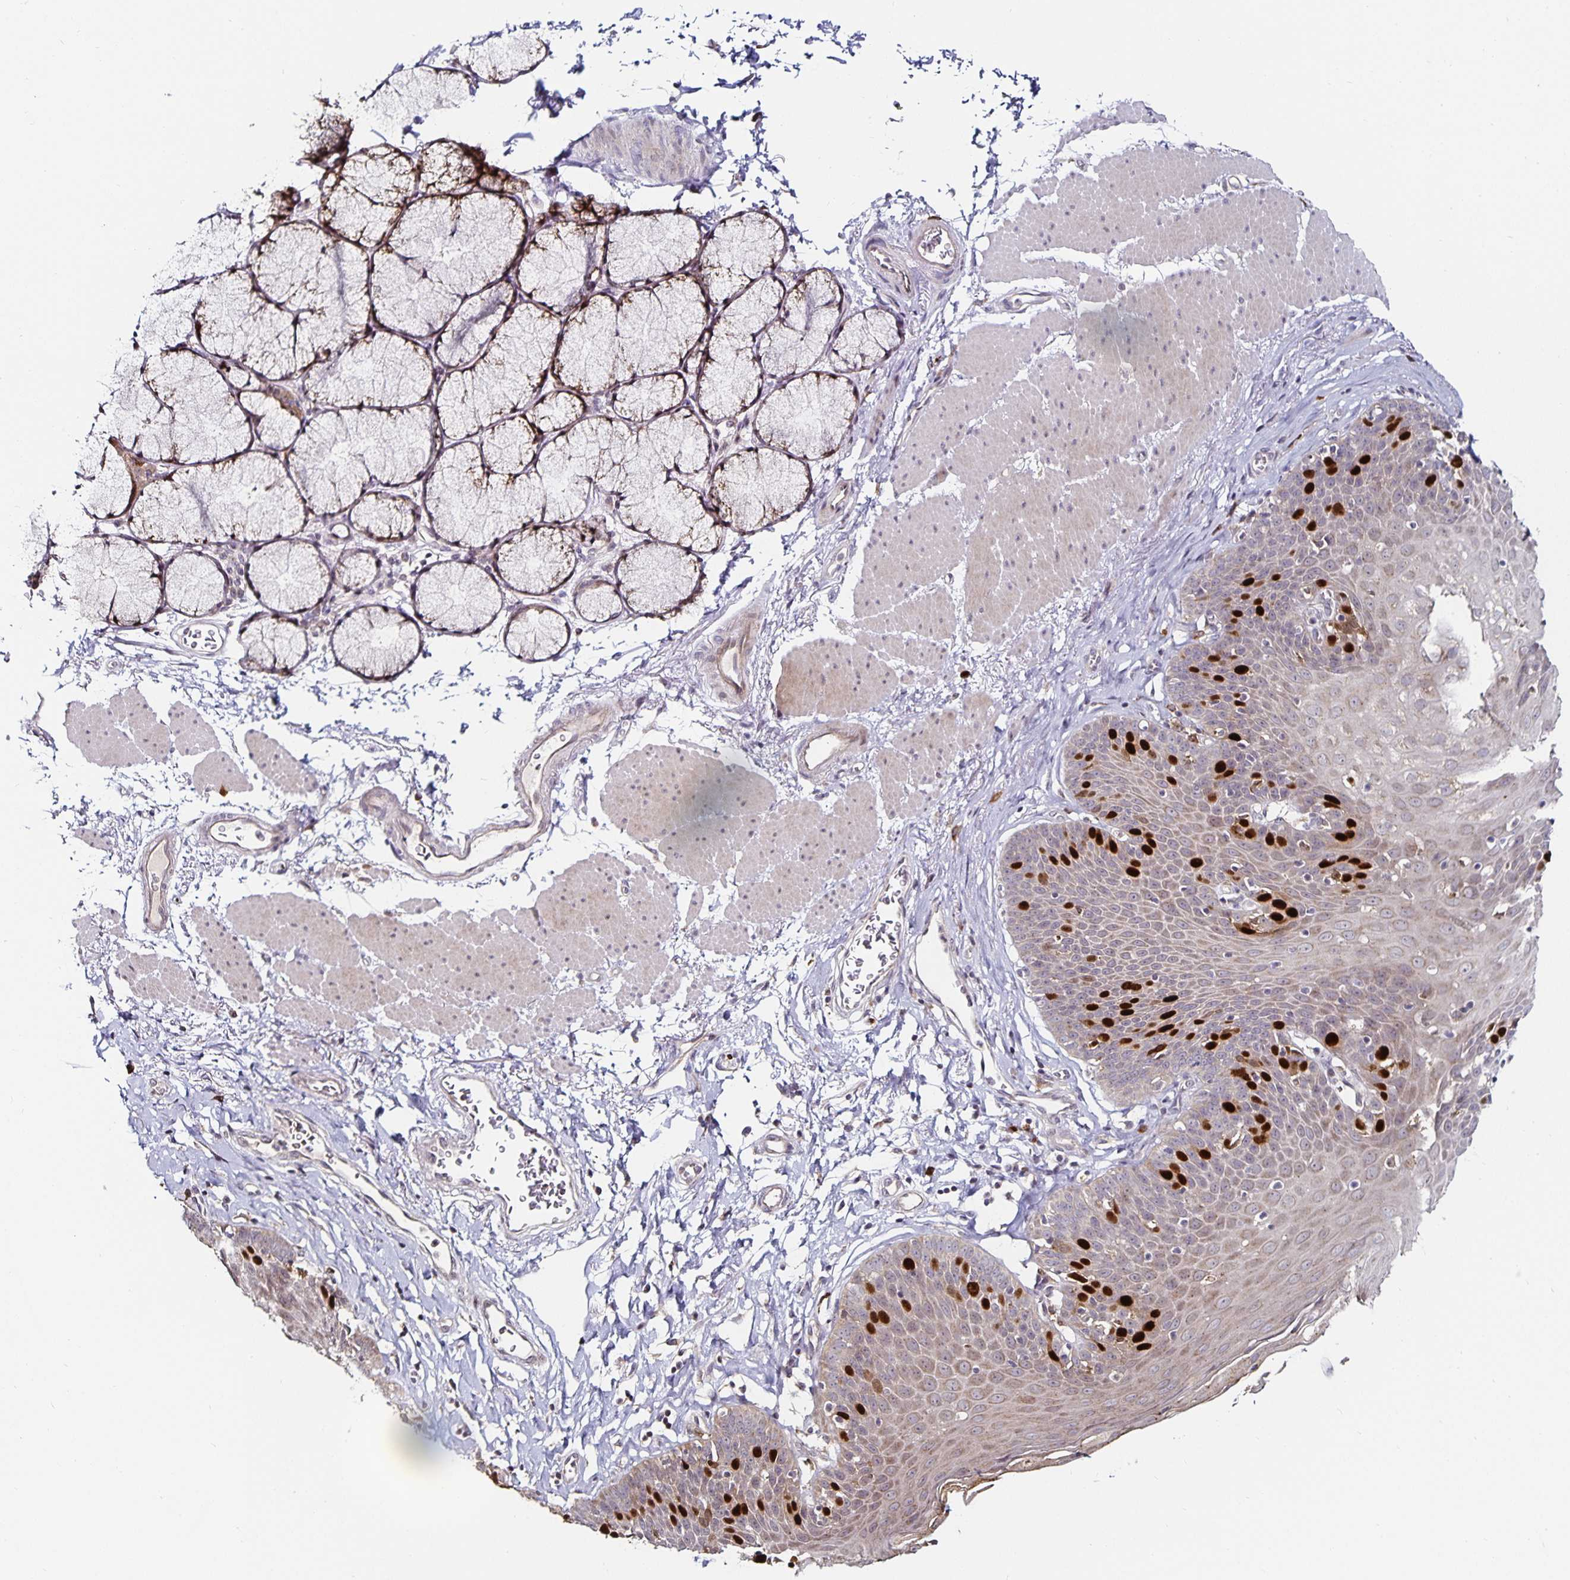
{"staining": {"intensity": "strong", "quantity": "<25%", "location": "nuclear"}, "tissue": "esophagus", "cell_type": "Squamous epithelial cells", "image_type": "normal", "snomed": [{"axis": "morphology", "description": "Normal tissue, NOS"}, {"axis": "topography", "description": "Esophagus"}], "caption": "Esophagus stained for a protein exhibits strong nuclear positivity in squamous epithelial cells.", "gene": "ANLN", "patient": {"sex": "female", "age": 81}}